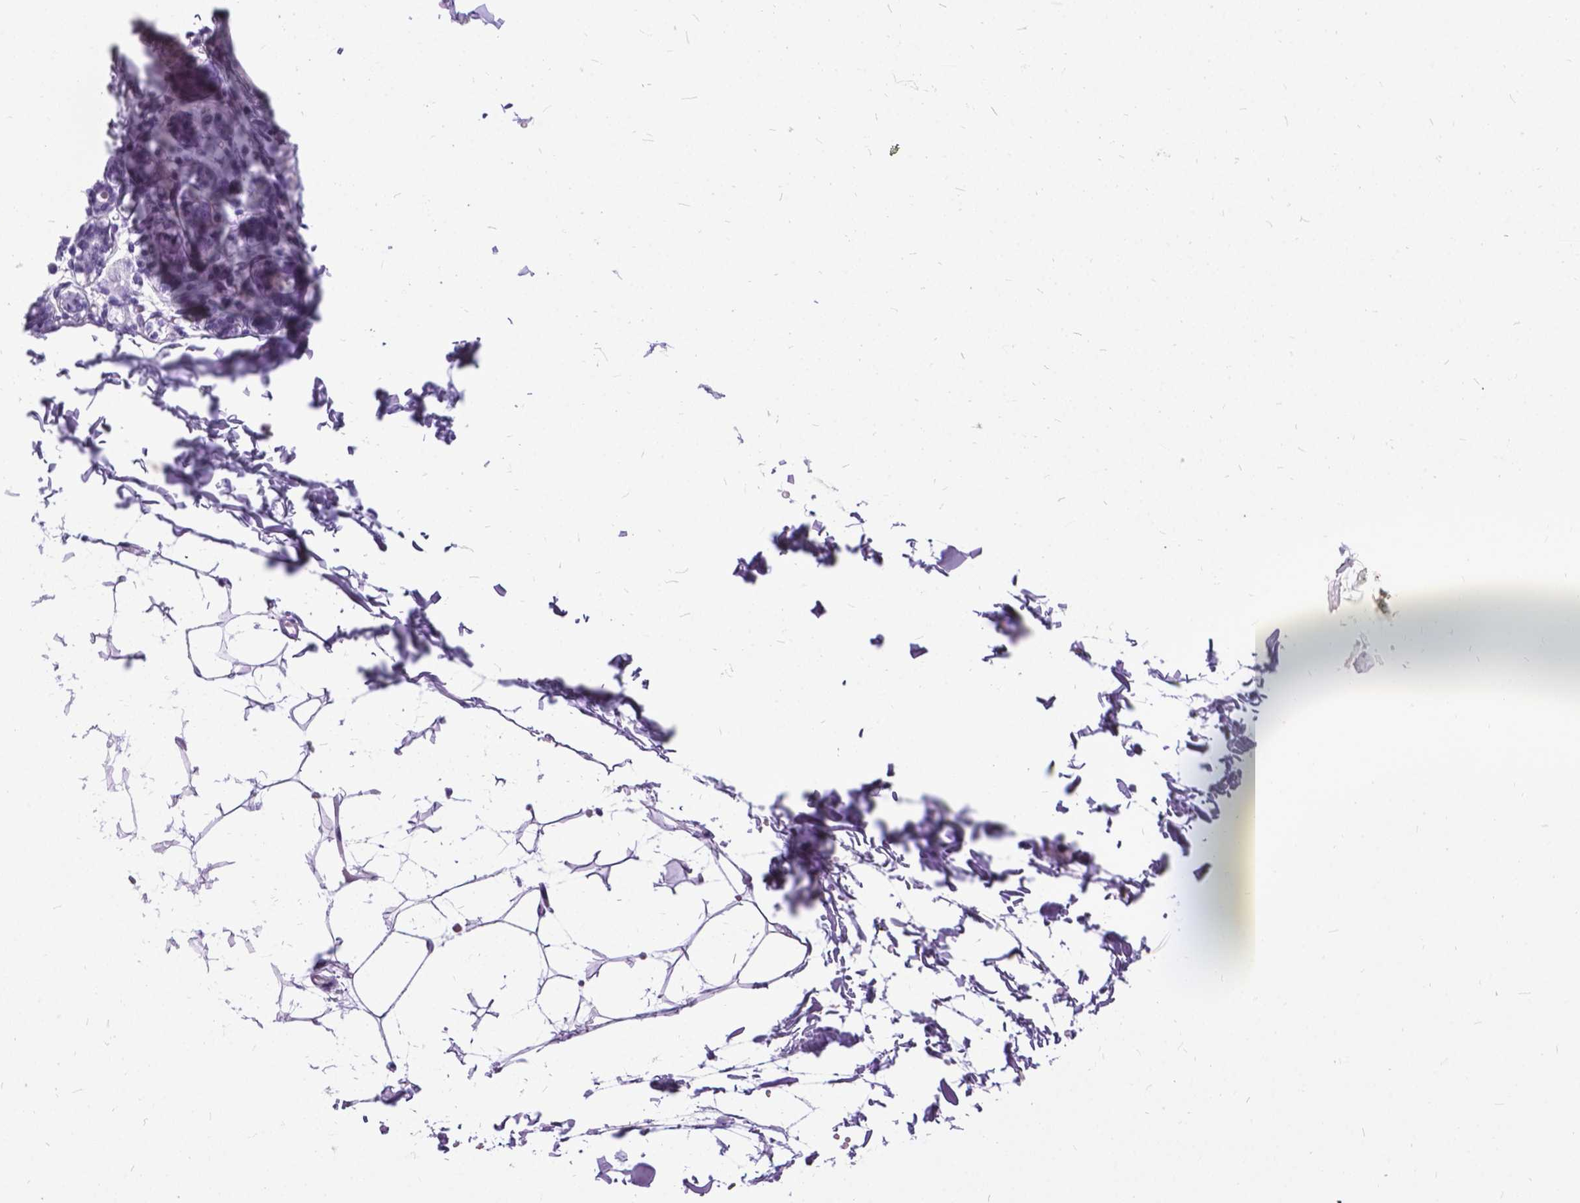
{"staining": {"intensity": "negative", "quantity": "none", "location": "none"}, "tissue": "breast", "cell_type": "Adipocytes", "image_type": "normal", "snomed": [{"axis": "morphology", "description": "Normal tissue, NOS"}, {"axis": "topography", "description": "Skin"}, {"axis": "topography", "description": "Breast"}], "caption": "DAB (3,3'-diaminobenzidine) immunohistochemical staining of benign human breast exhibits no significant staining in adipocytes. (Brightfield microscopy of DAB IHC at high magnification).", "gene": "PROB1", "patient": {"sex": "female", "age": 43}}